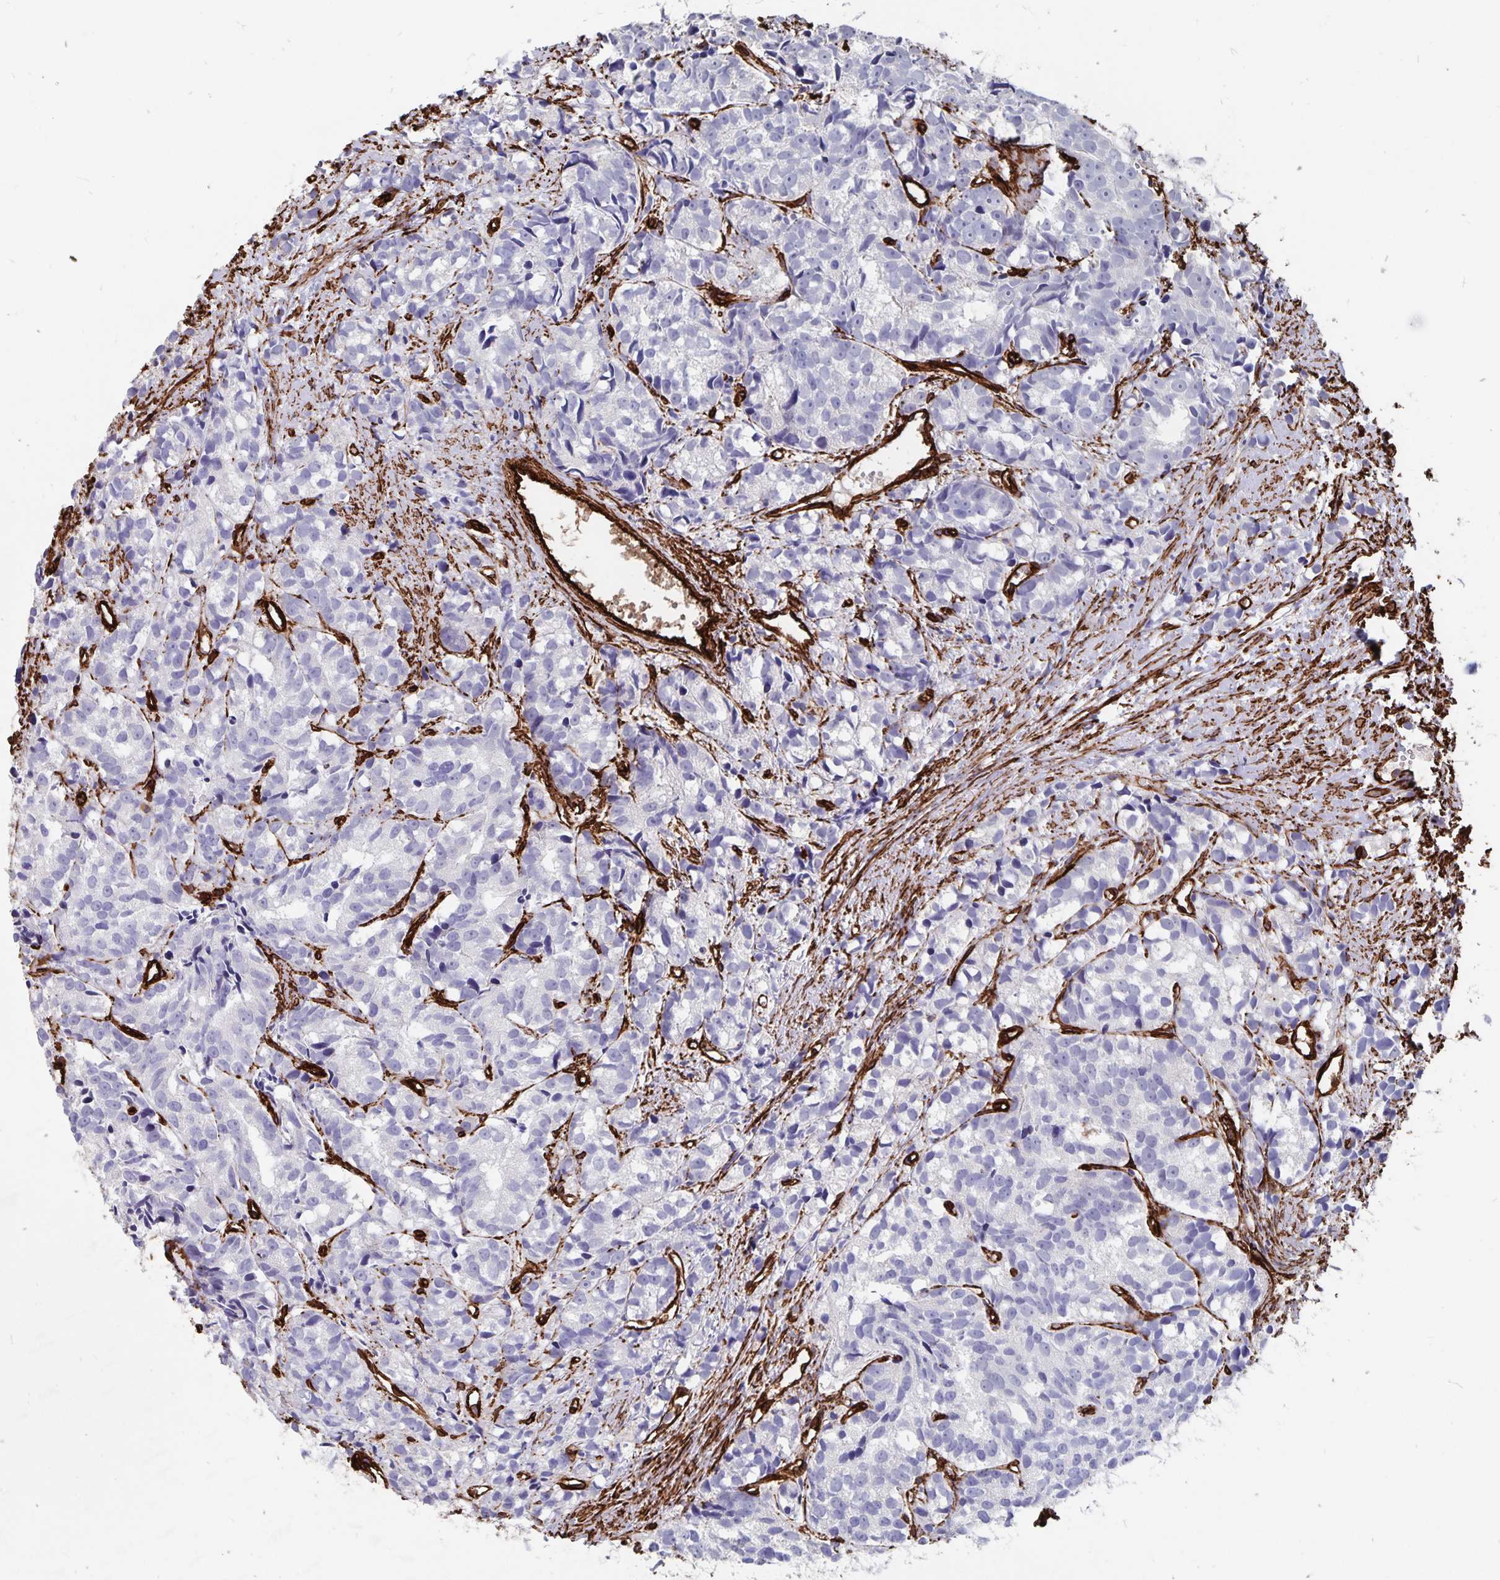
{"staining": {"intensity": "negative", "quantity": "none", "location": "none"}, "tissue": "prostate cancer", "cell_type": "Tumor cells", "image_type": "cancer", "snomed": [{"axis": "morphology", "description": "Adenocarcinoma, High grade"}, {"axis": "topography", "description": "Prostate"}], "caption": "DAB (3,3'-diaminobenzidine) immunohistochemical staining of prostate cancer (high-grade adenocarcinoma) shows no significant expression in tumor cells. Brightfield microscopy of IHC stained with DAB (3,3'-diaminobenzidine) (brown) and hematoxylin (blue), captured at high magnification.", "gene": "DCHS2", "patient": {"sex": "male", "age": 77}}